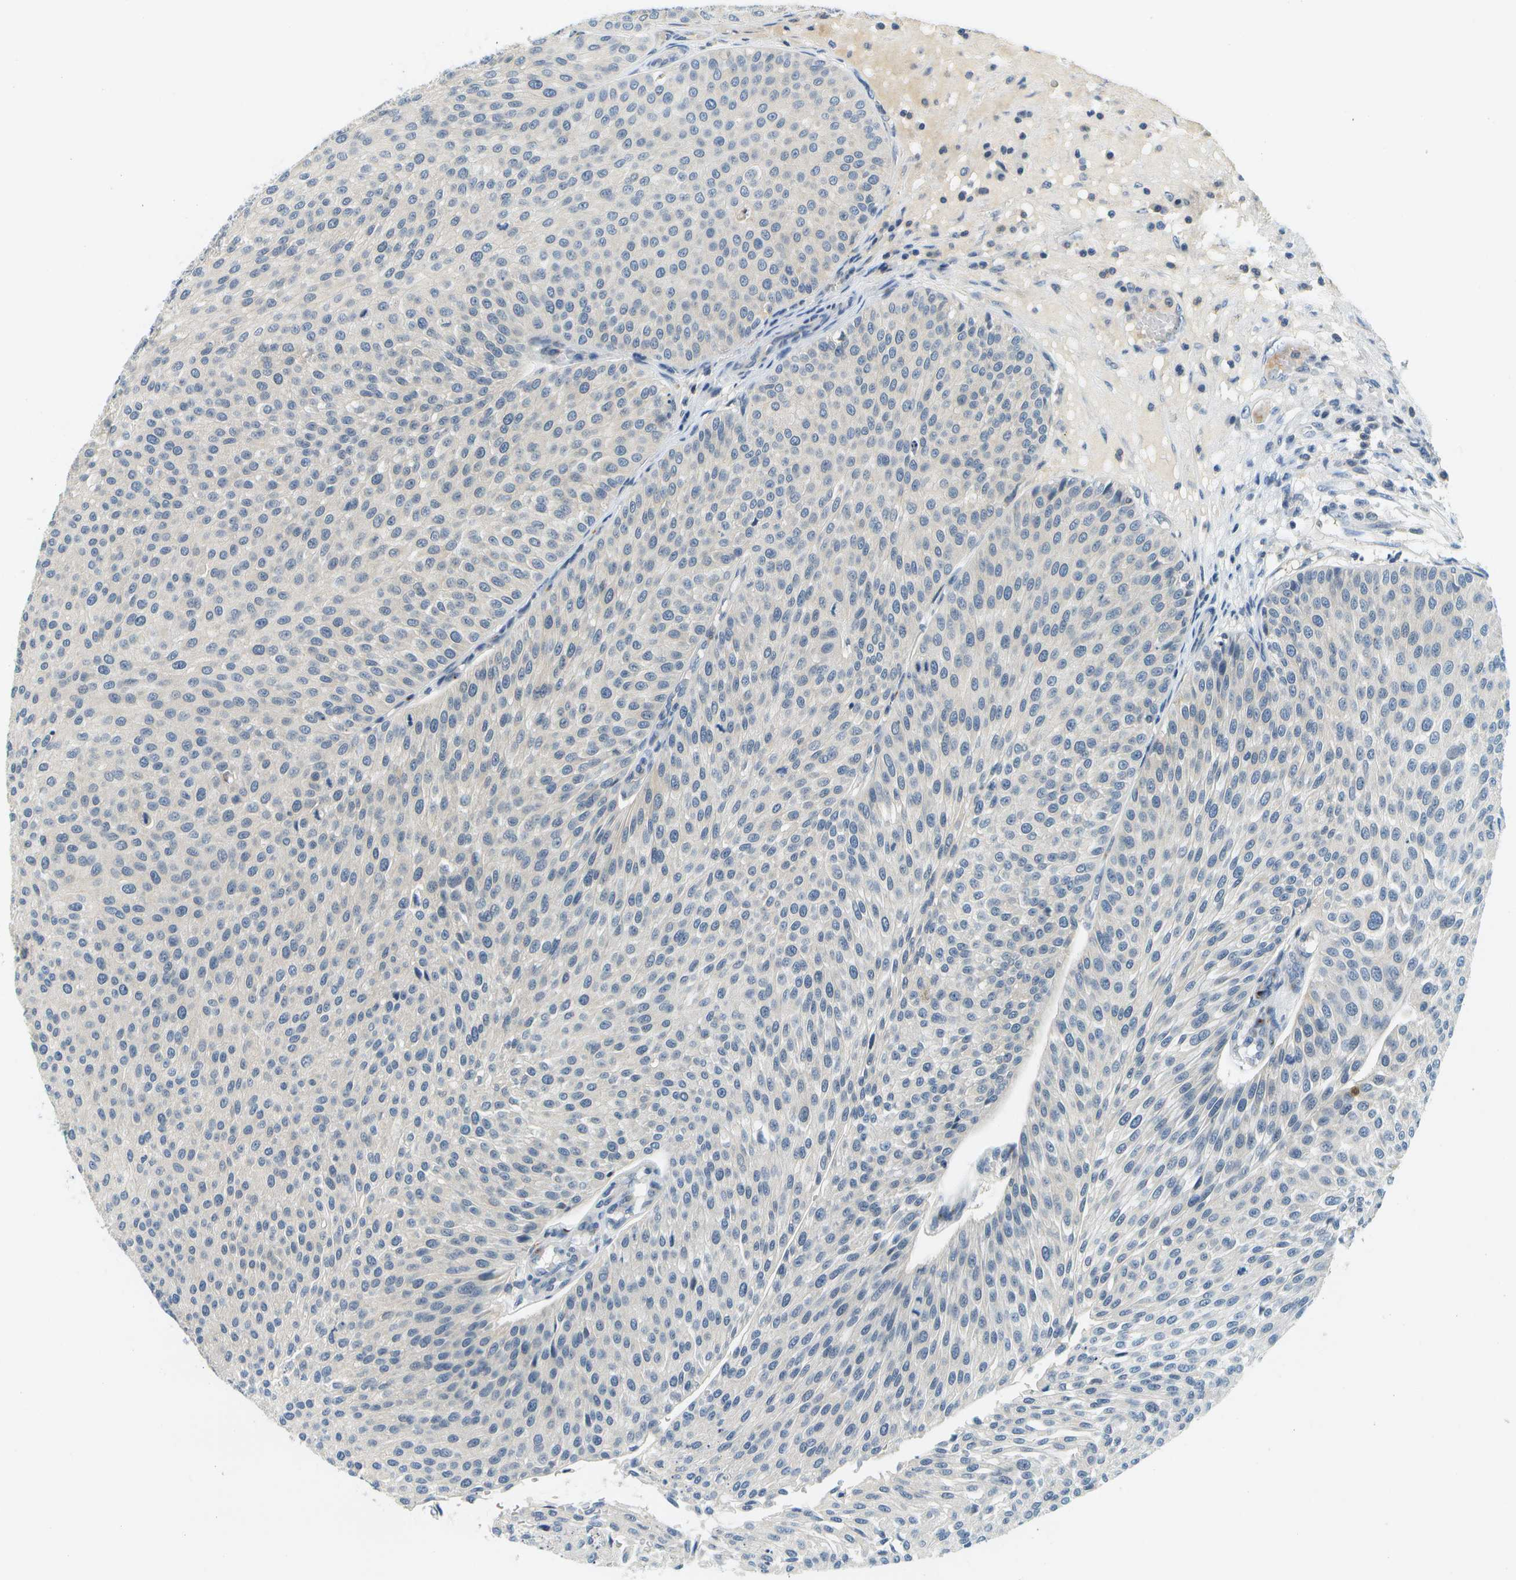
{"staining": {"intensity": "negative", "quantity": "none", "location": "none"}, "tissue": "urothelial cancer", "cell_type": "Tumor cells", "image_type": "cancer", "snomed": [{"axis": "morphology", "description": "Urothelial carcinoma, Low grade"}, {"axis": "topography", "description": "Smooth muscle"}, {"axis": "topography", "description": "Urinary bladder"}], "caption": "The image demonstrates no staining of tumor cells in urothelial cancer.", "gene": "RASGRP2", "patient": {"sex": "male", "age": 60}}